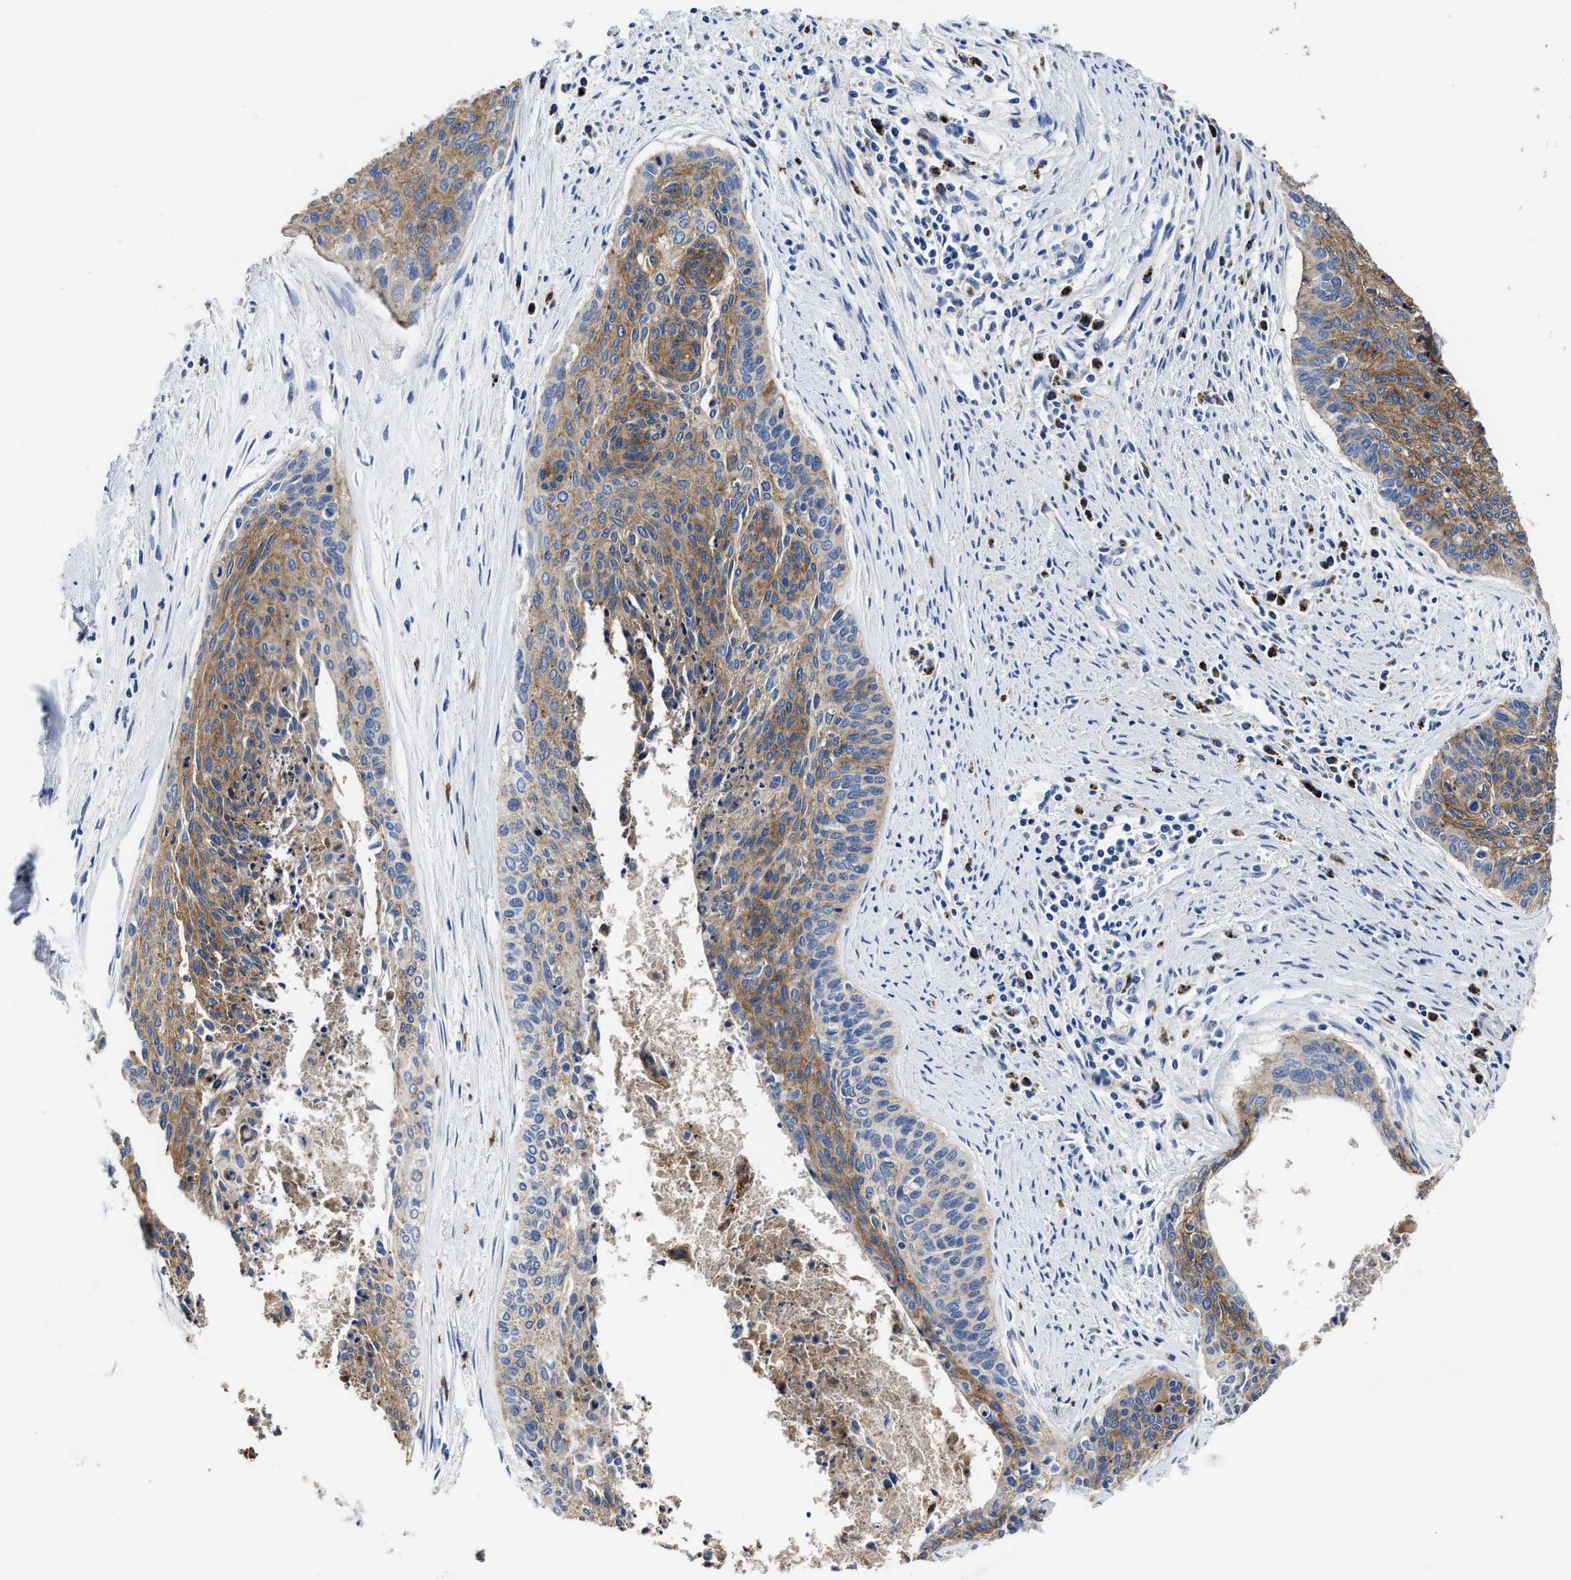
{"staining": {"intensity": "moderate", "quantity": ">75%", "location": "cytoplasmic/membranous"}, "tissue": "cervical cancer", "cell_type": "Tumor cells", "image_type": "cancer", "snomed": [{"axis": "morphology", "description": "Squamous cell carcinoma, NOS"}, {"axis": "topography", "description": "Cervix"}], "caption": "DAB immunohistochemical staining of squamous cell carcinoma (cervical) reveals moderate cytoplasmic/membranous protein staining in approximately >75% of tumor cells.", "gene": "UBR4", "patient": {"sex": "female", "age": 55}}